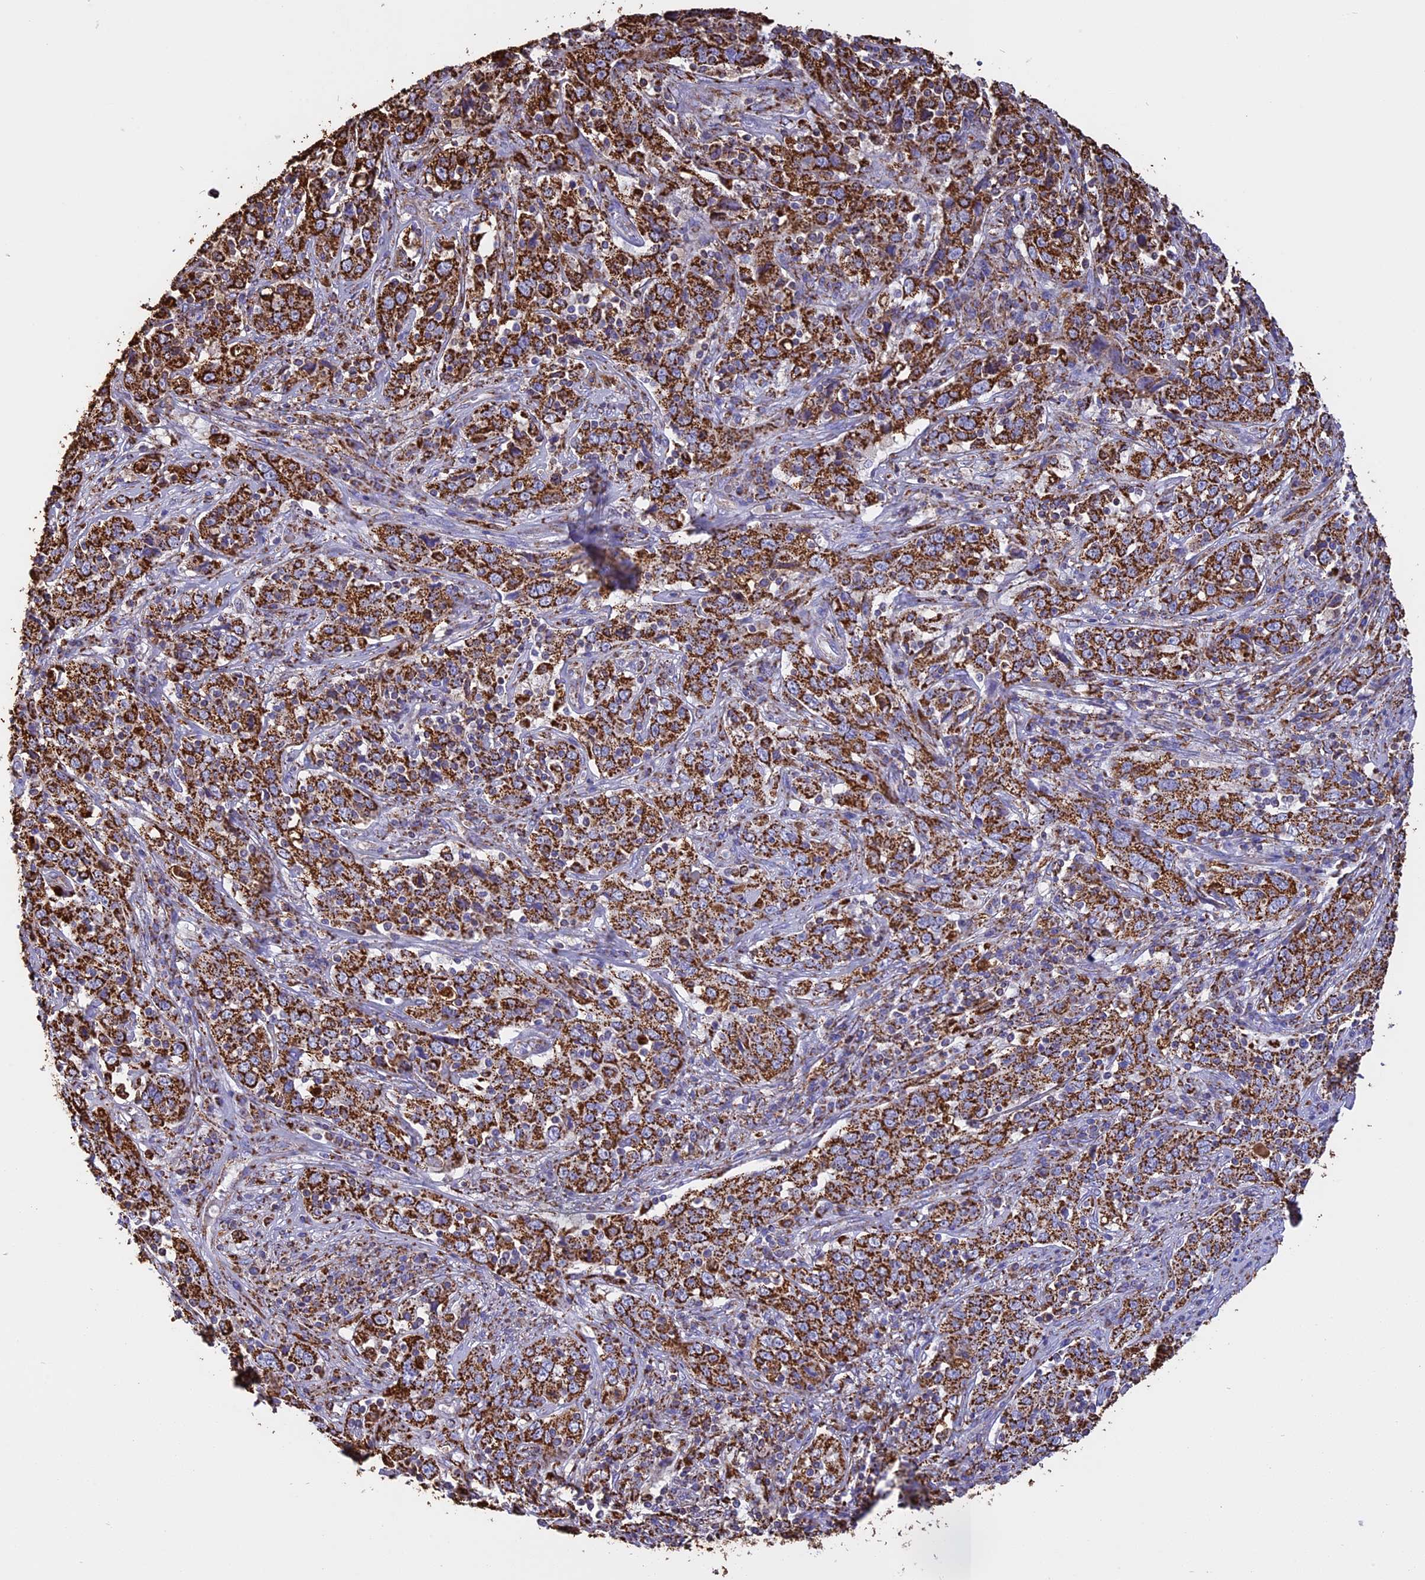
{"staining": {"intensity": "strong", "quantity": ">75%", "location": "cytoplasmic/membranous"}, "tissue": "cervical cancer", "cell_type": "Tumor cells", "image_type": "cancer", "snomed": [{"axis": "morphology", "description": "Squamous cell carcinoma, NOS"}, {"axis": "topography", "description": "Cervix"}], "caption": "Tumor cells show high levels of strong cytoplasmic/membranous staining in approximately >75% of cells in squamous cell carcinoma (cervical). (DAB (3,3'-diaminobenzidine) IHC with brightfield microscopy, high magnification).", "gene": "KCNG1", "patient": {"sex": "female", "age": 46}}